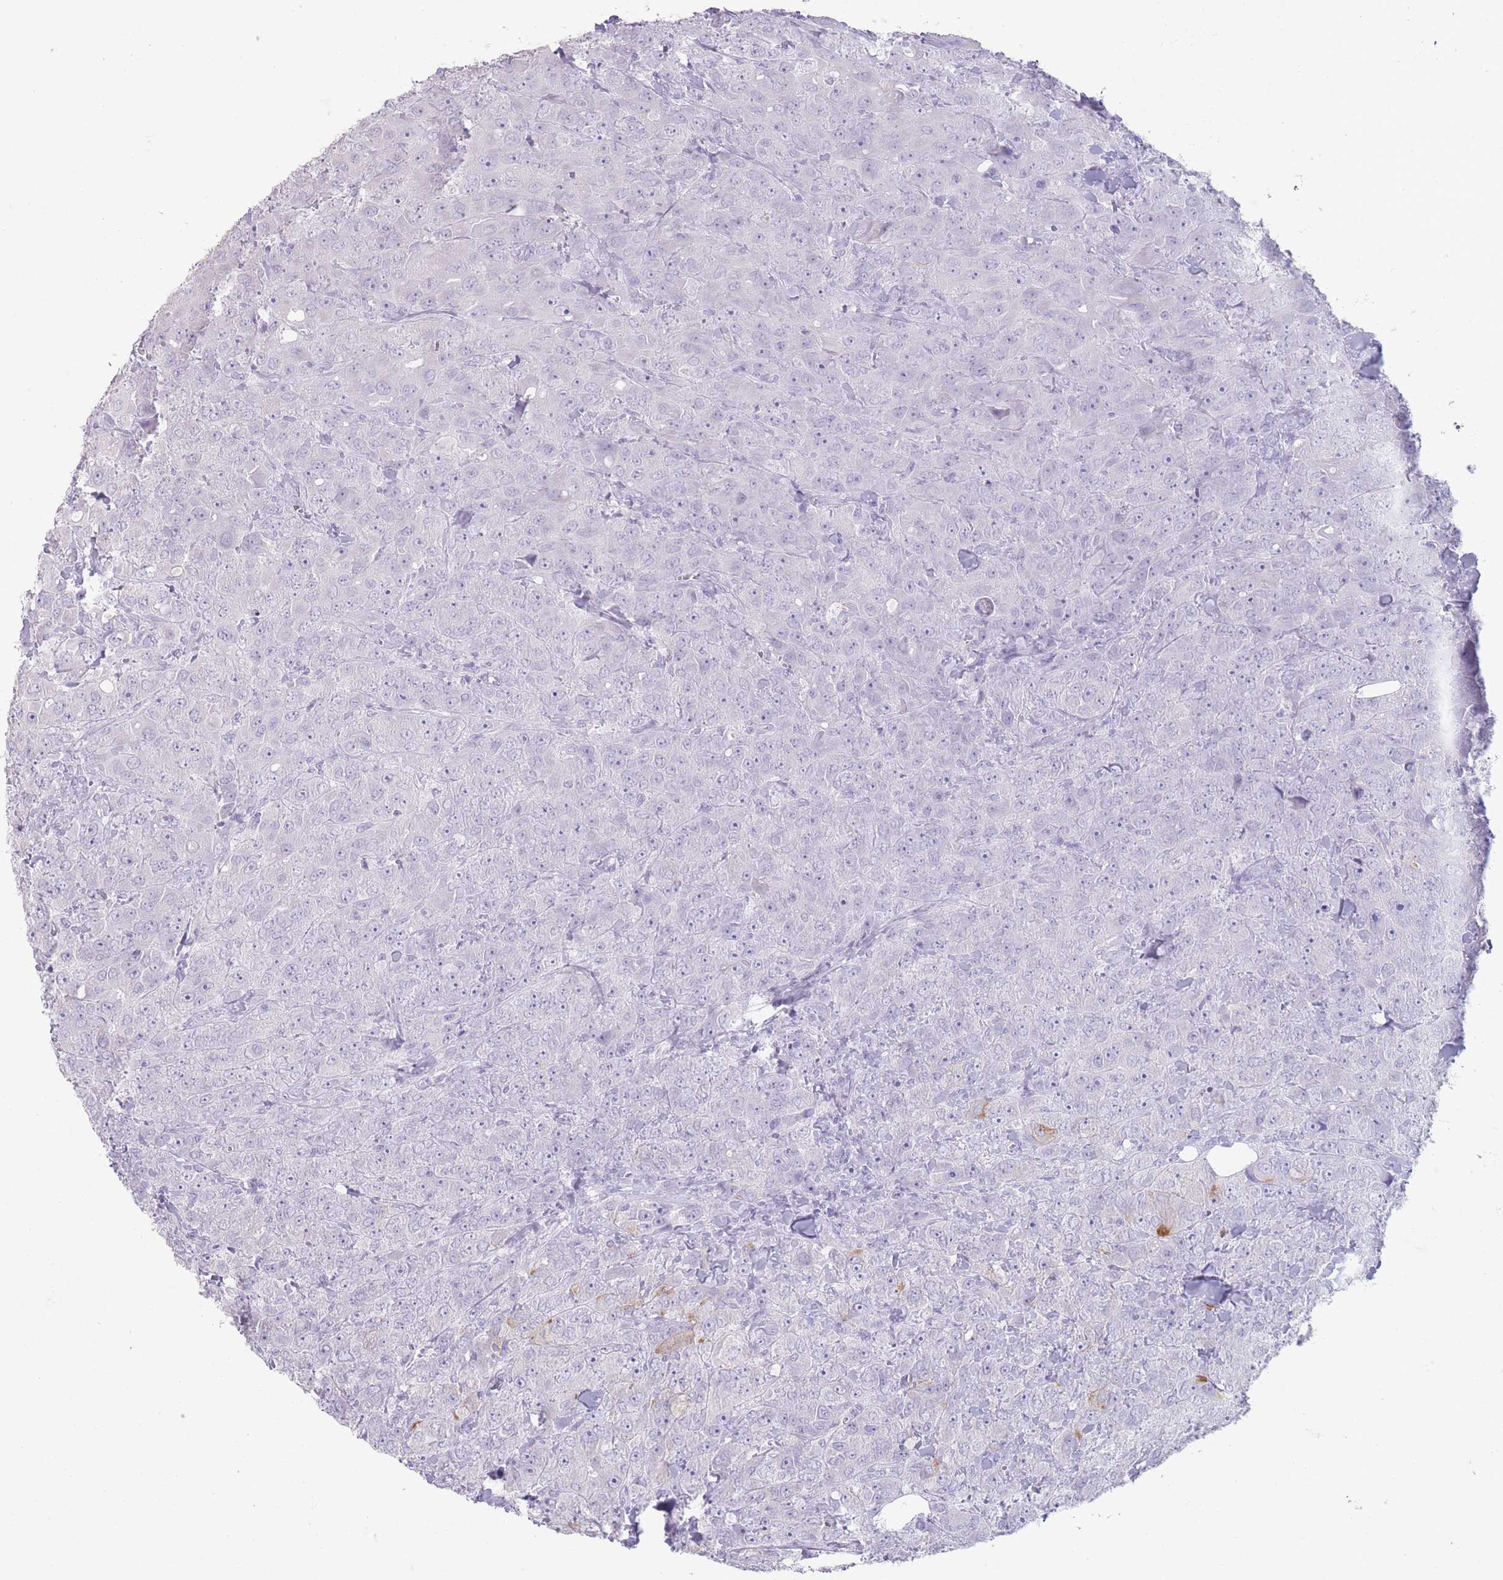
{"staining": {"intensity": "negative", "quantity": "none", "location": "none"}, "tissue": "breast cancer", "cell_type": "Tumor cells", "image_type": "cancer", "snomed": [{"axis": "morphology", "description": "Duct carcinoma"}, {"axis": "topography", "description": "Breast"}], "caption": "This is an immunohistochemistry image of human breast cancer (invasive ductal carcinoma). There is no staining in tumor cells.", "gene": "RHBG", "patient": {"sex": "female", "age": 43}}